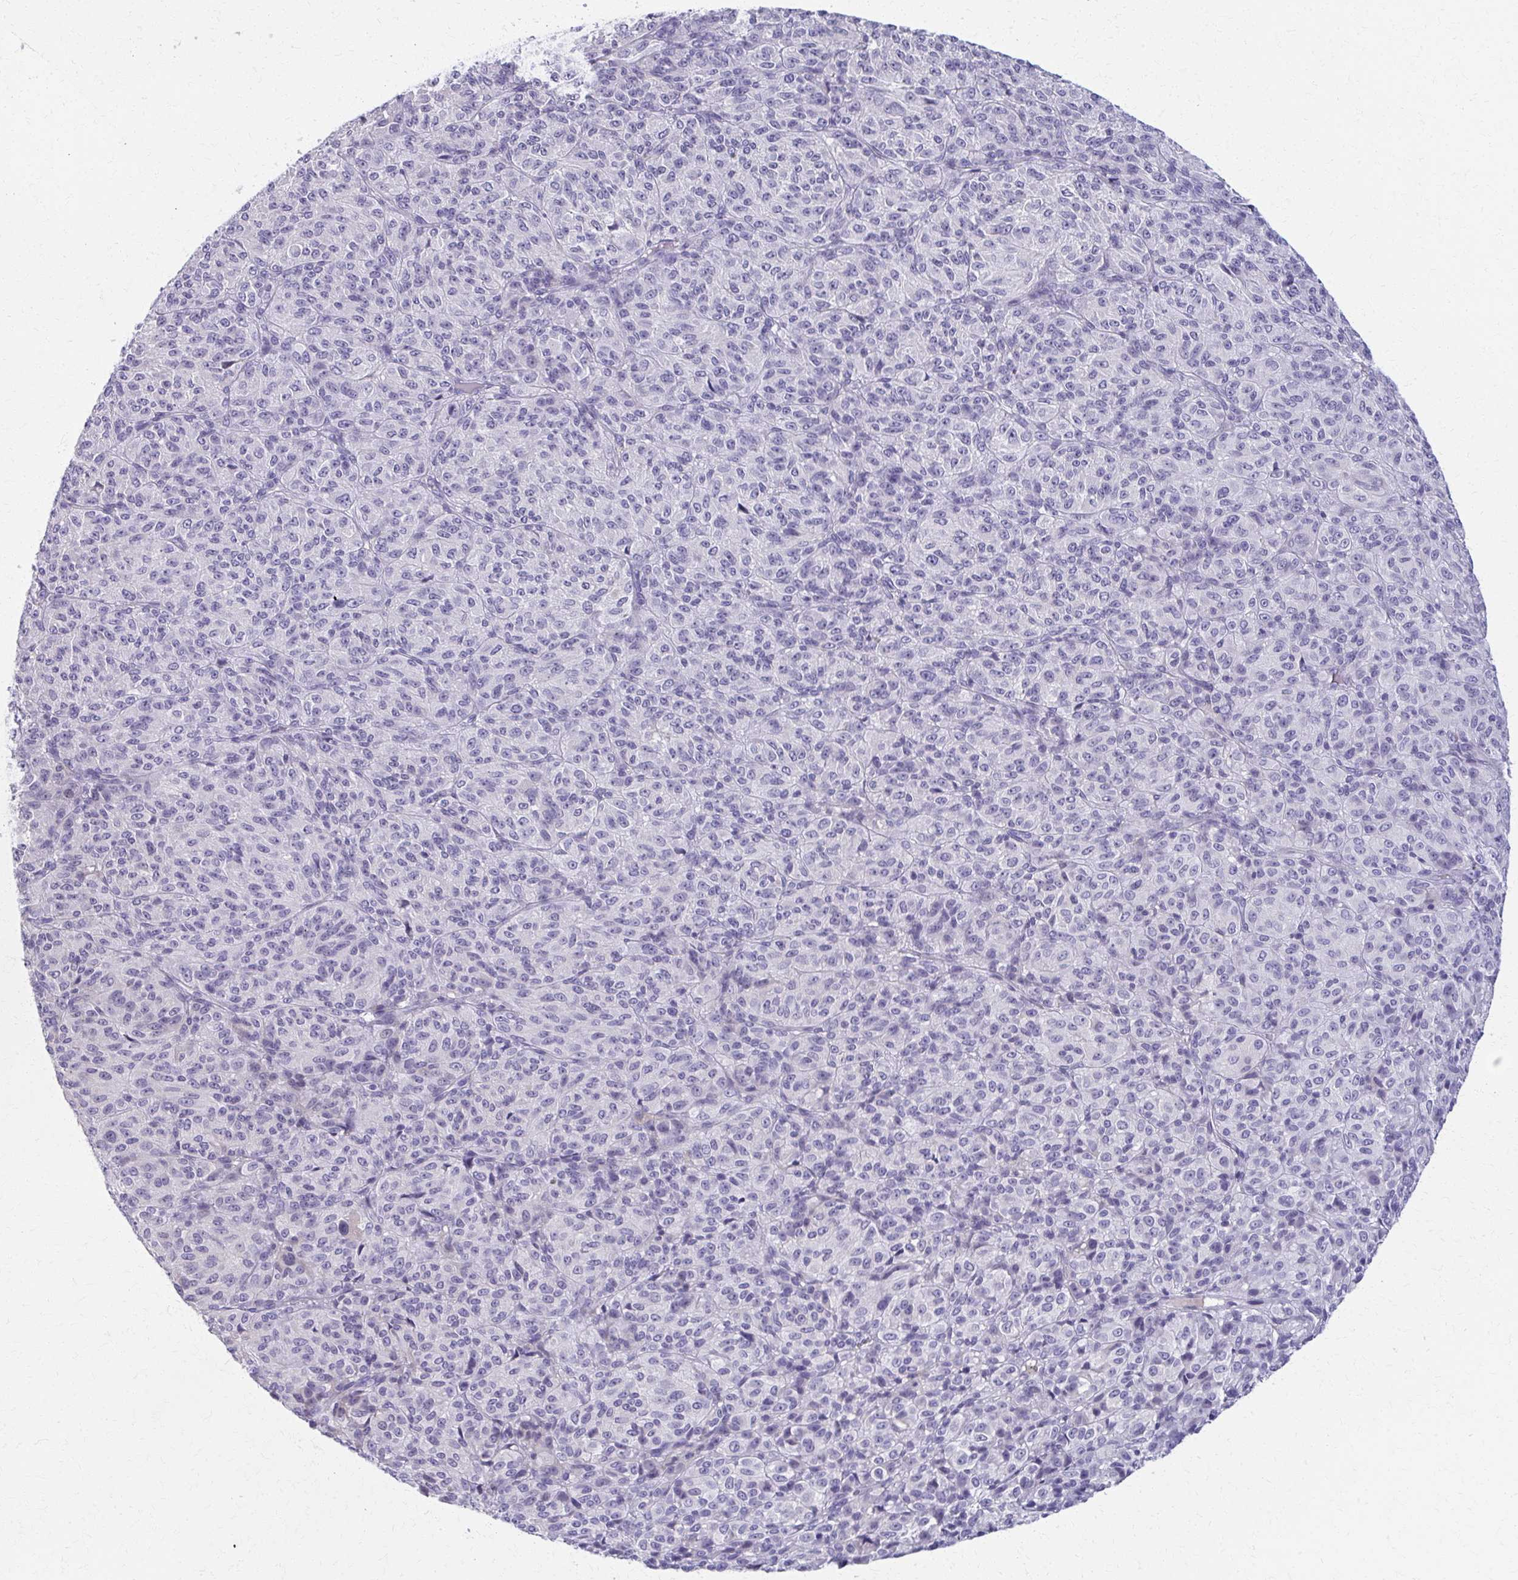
{"staining": {"intensity": "negative", "quantity": "none", "location": "none"}, "tissue": "melanoma", "cell_type": "Tumor cells", "image_type": "cancer", "snomed": [{"axis": "morphology", "description": "Malignant melanoma, Metastatic site"}, {"axis": "topography", "description": "Brain"}], "caption": "Tumor cells show no significant protein expression in malignant melanoma (metastatic site). The staining is performed using DAB brown chromogen with nuclei counter-stained in using hematoxylin.", "gene": "OR4M1", "patient": {"sex": "female", "age": 56}}